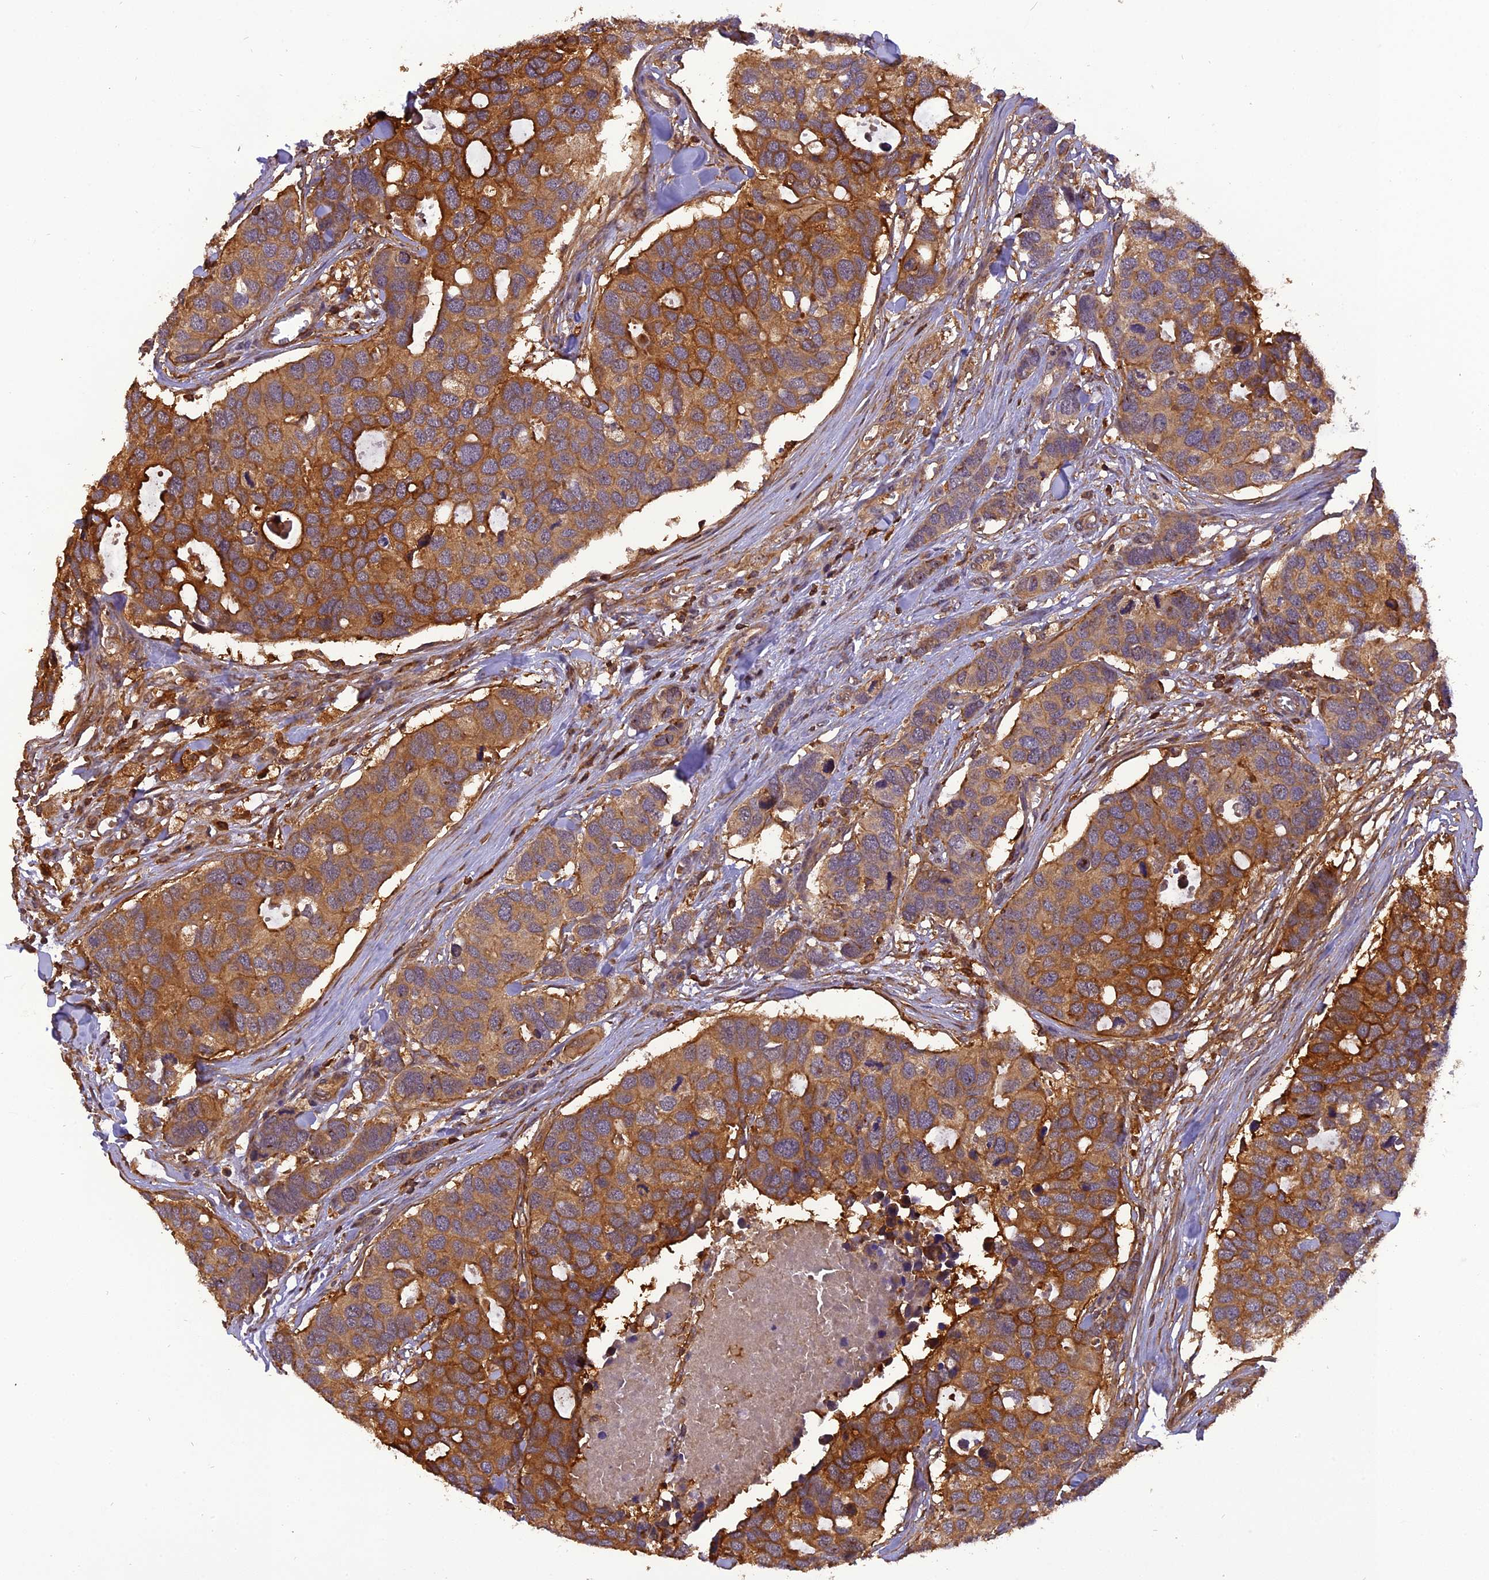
{"staining": {"intensity": "moderate", "quantity": ">75%", "location": "cytoplasmic/membranous"}, "tissue": "breast cancer", "cell_type": "Tumor cells", "image_type": "cancer", "snomed": [{"axis": "morphology", "description": "Duct carcinoma"}, {"axis": "topography", "description": "Breast"}], "caption": "Immunohistochemistry (DAB (3,3'-diaminobenzidine)) staining of human breast intraductal carcinoma displays moderate cytoplasmic/membranous protein expression in approximately >75% of tumor cells.", "gene": "STOML1", "patient": {"sex": "female", "age": 83}}